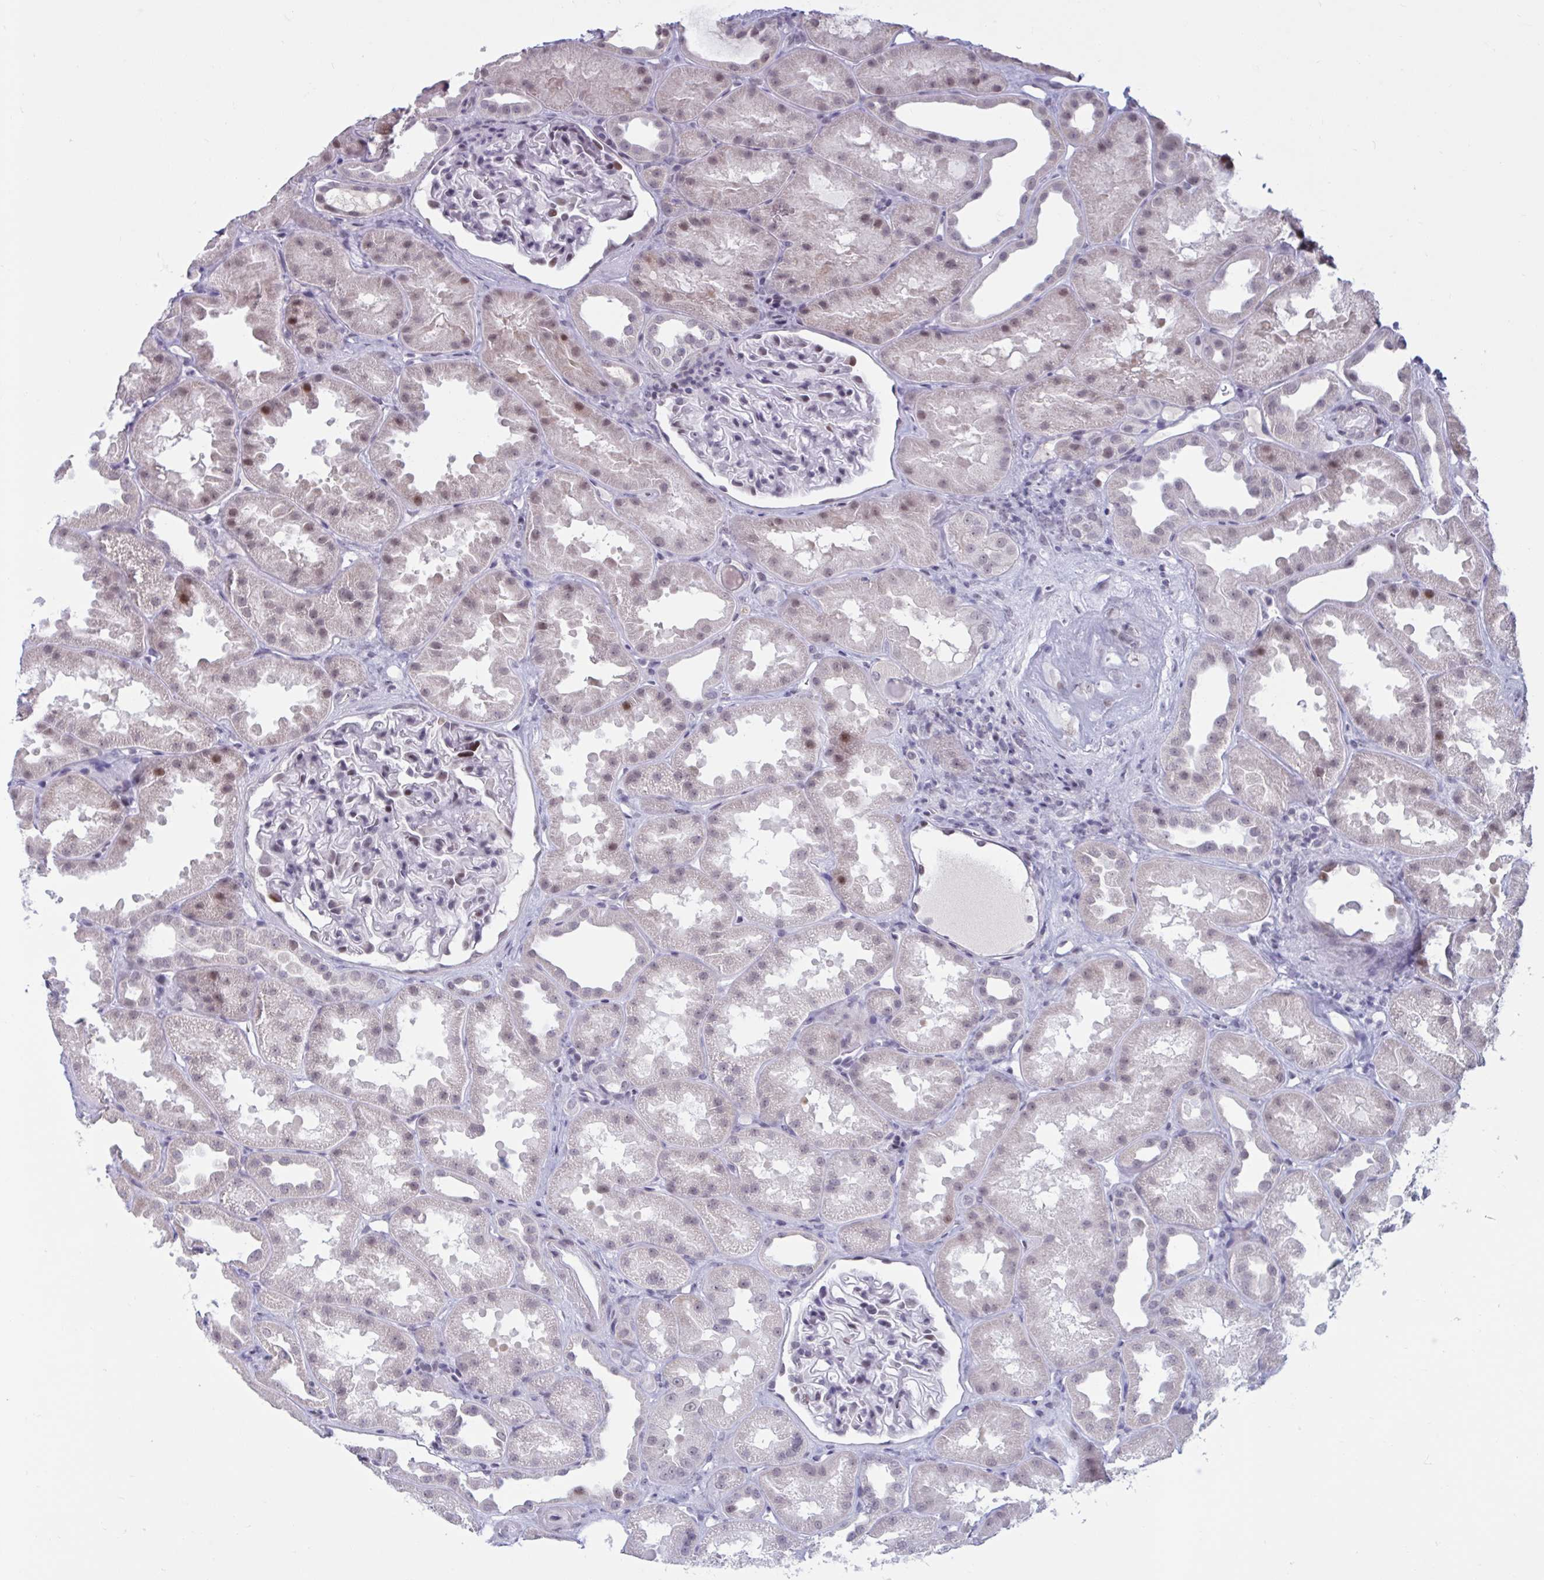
{"staining": {"intensity": "moderate", "quantity": "<25%", "location": "nuclear"}, "tissue": "kidney", "cell_type": "Cells in glomeruli", "image_type": "normal", "snomed": [{"axis": "morphology", "description": "Normal tissue, NOS"}, {"axis": "topography", "description": "Kidney"}], "caption": "Immunohistochemistry (DAB (3,3'-diaminobenzidine)) staining of benign kidney reveals moderate nuclear protein staining in approximately <25% of cells in glomeruli.", "gene": "HSD17B6", "patient": {"sex": "male", "age": 61}}